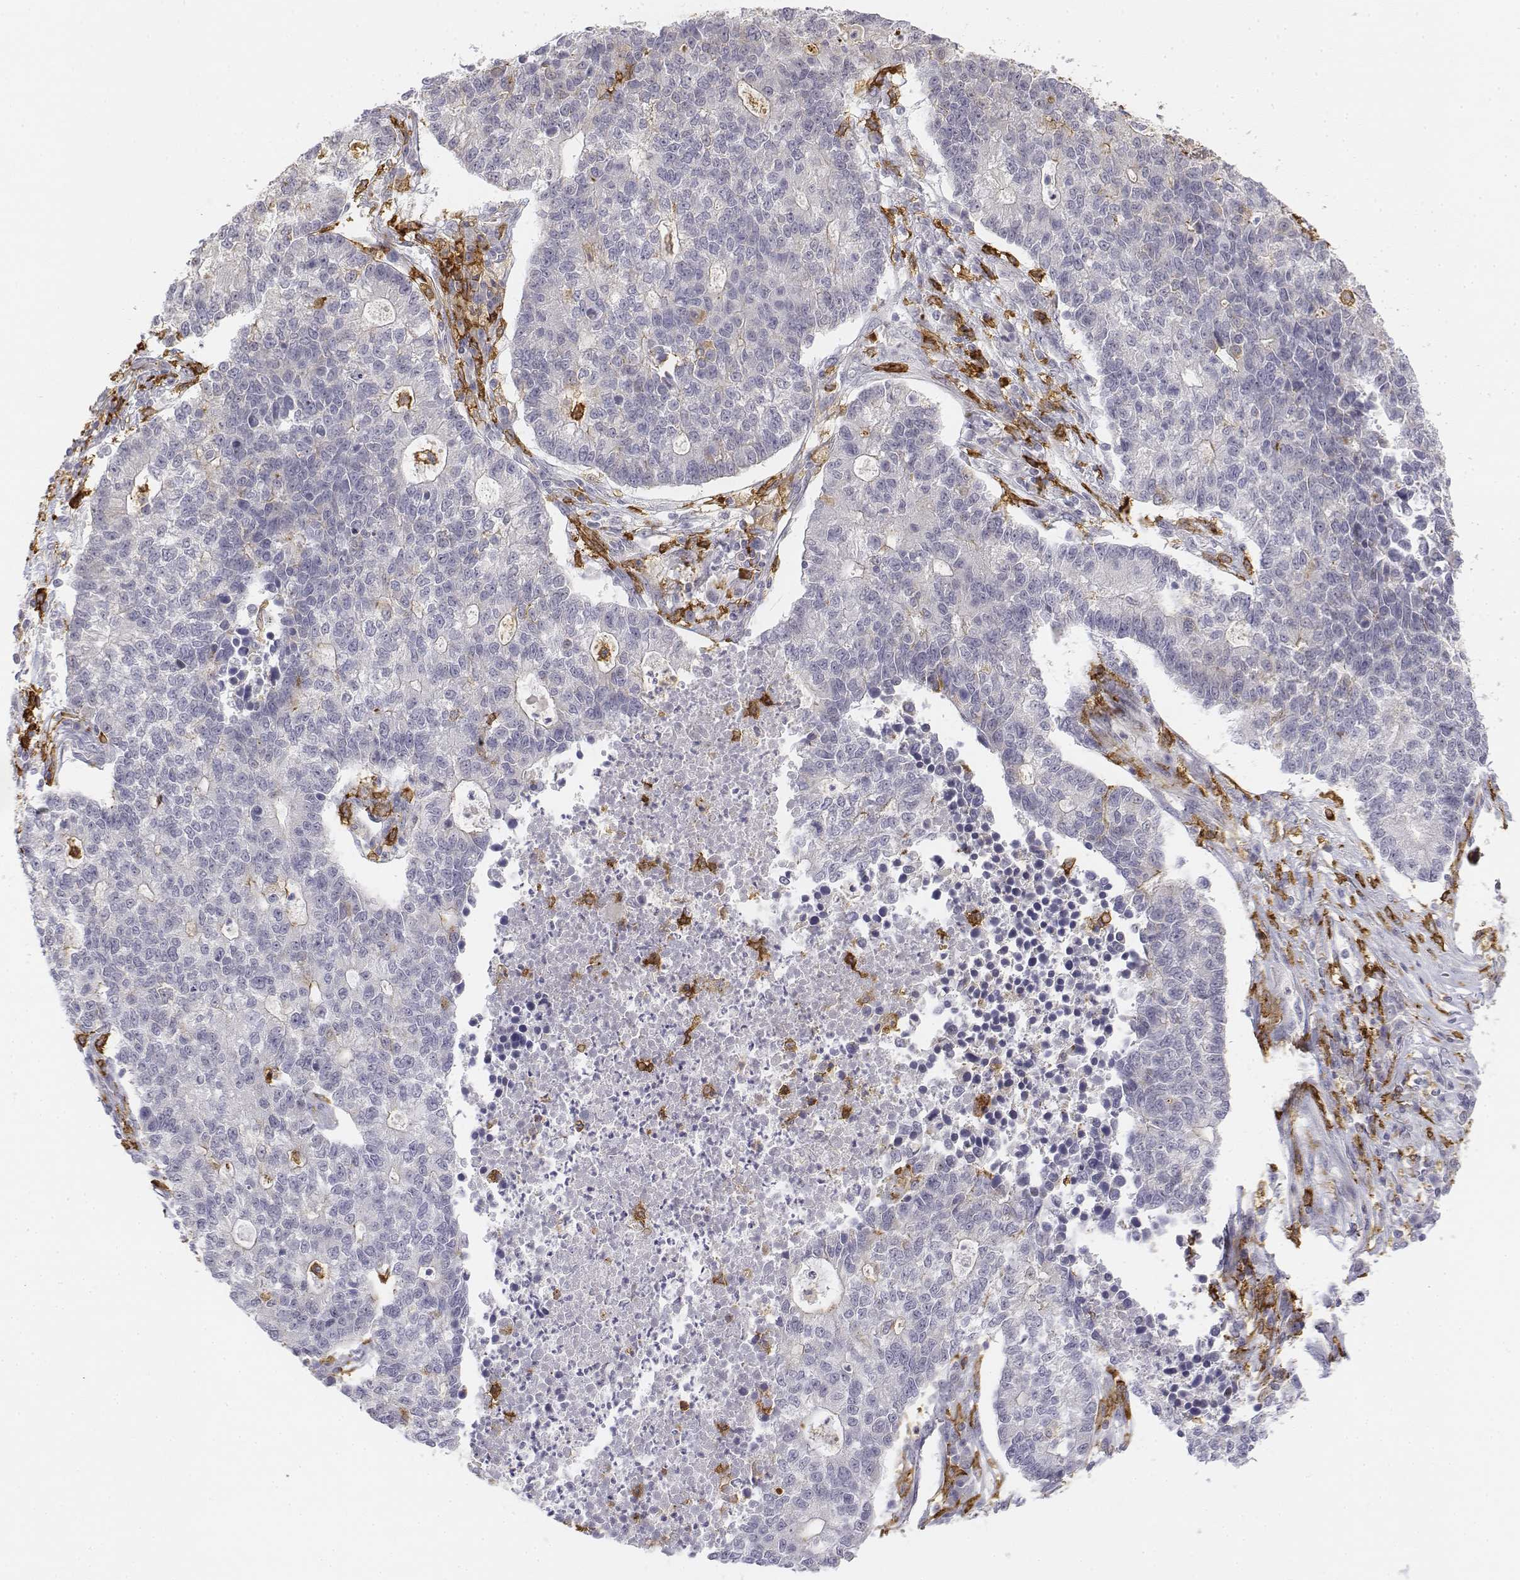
{"staining": {"intensity": "negative", "quantity": "none", "location": "none"}, "tissue": "lung cancer", "cell_type": "Tumor cells", "image_type": "cancer", "snomed": [{"axis": "morphology", "description": "Adenocarcinoma, NOS"}, {"axis": "topography", "description": "Lung"}], "caption": "Lung adenocarcinoma was stained to show a protein in brown. There is no significant positivity in tumor cells.", "gene": "CD14", "patient": {"sex": "male", "age": 57}}